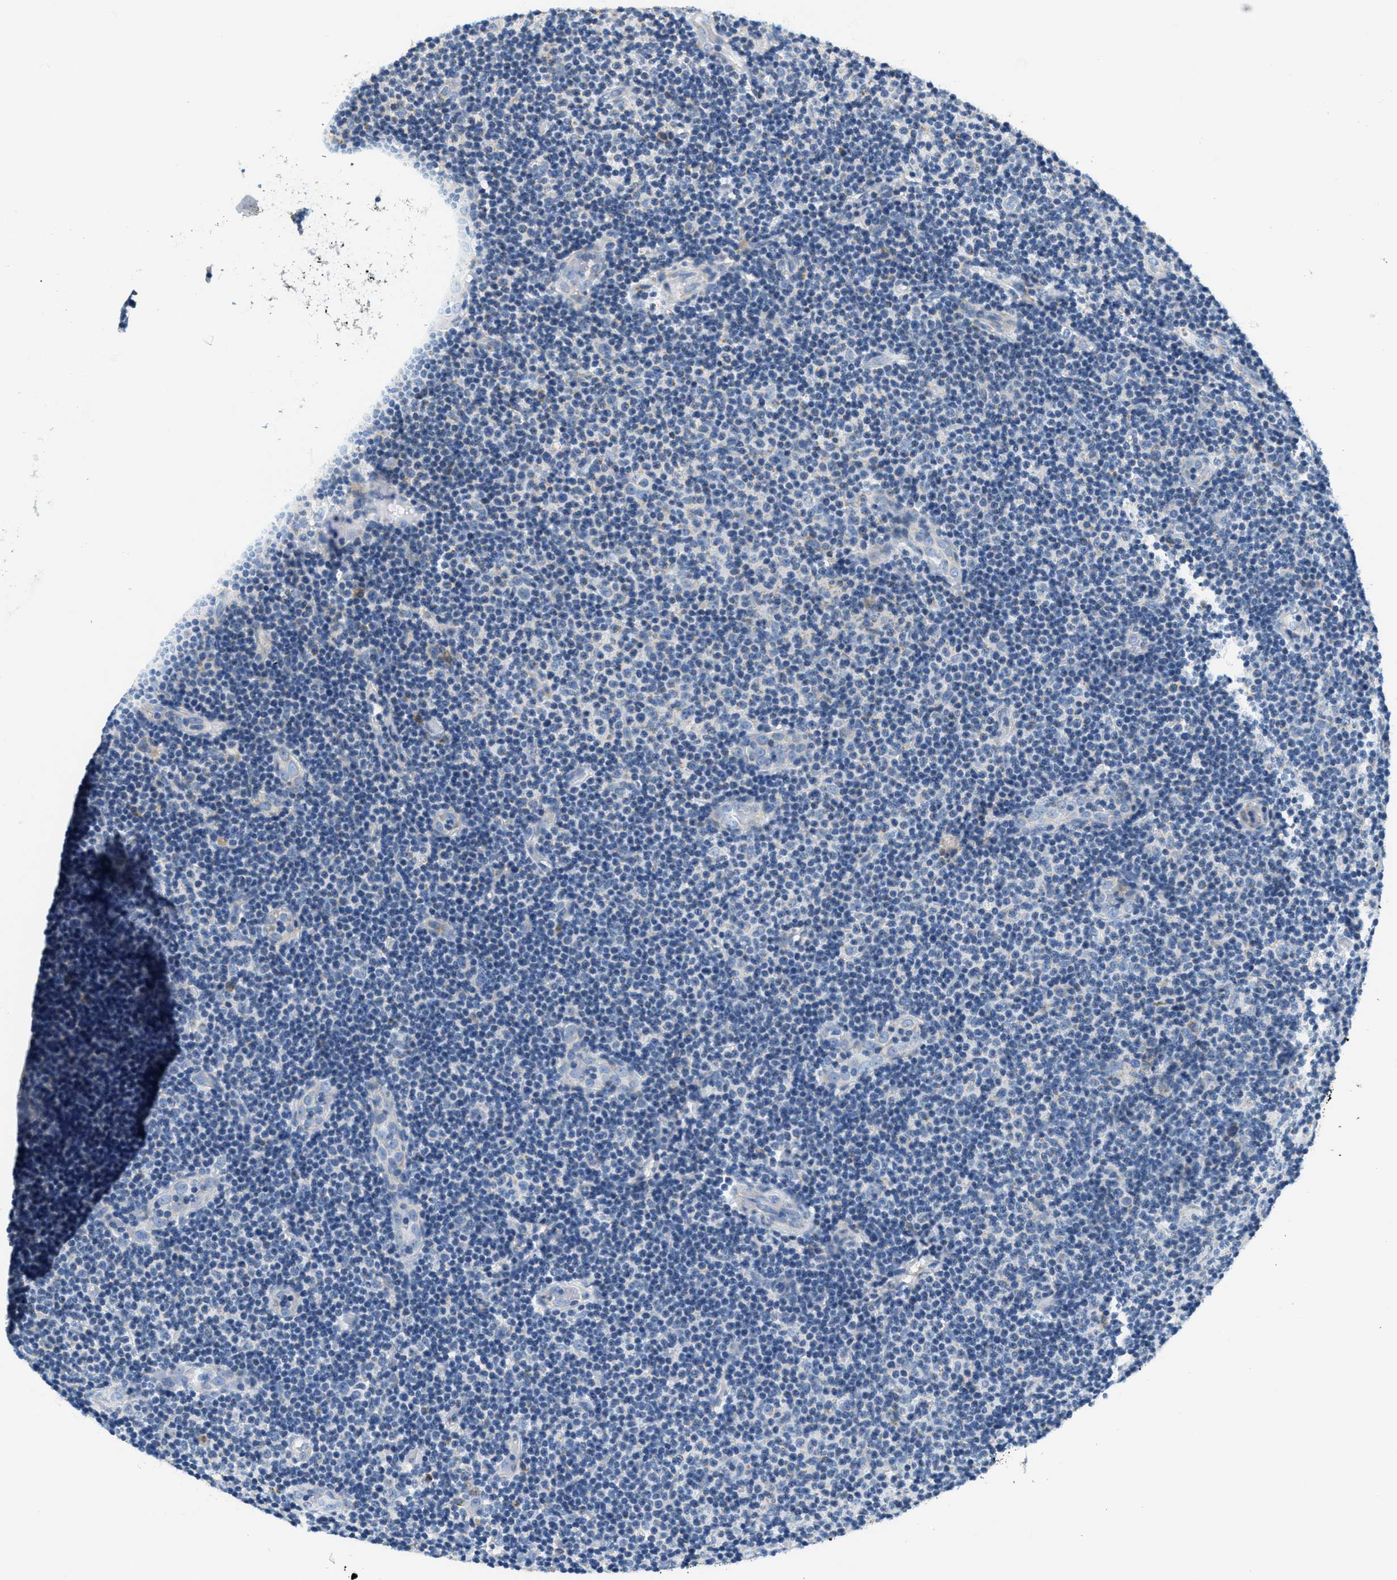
{"staining": {"intensity": "negative", "quantity": "none", "location": "none"}, "tissue": "lymphoma", "cell_type": "Tumor cells", "image_type": "cancer", "snomed": [{"axis": "morphology", "description": "Malignant lymphoma, non-Hodgkin's type, Low grade"}, {"axis": "topography", "description": "Lymph node"}], "caption": "IHC photomicrograph of human low-grade malignant lymphoma, non-Hodgkin's type stained for a protein (brown), which demonstrates no staining in tumor cells.", "gene": "CA4", "patient": {"sex": "male", "age": 83}}